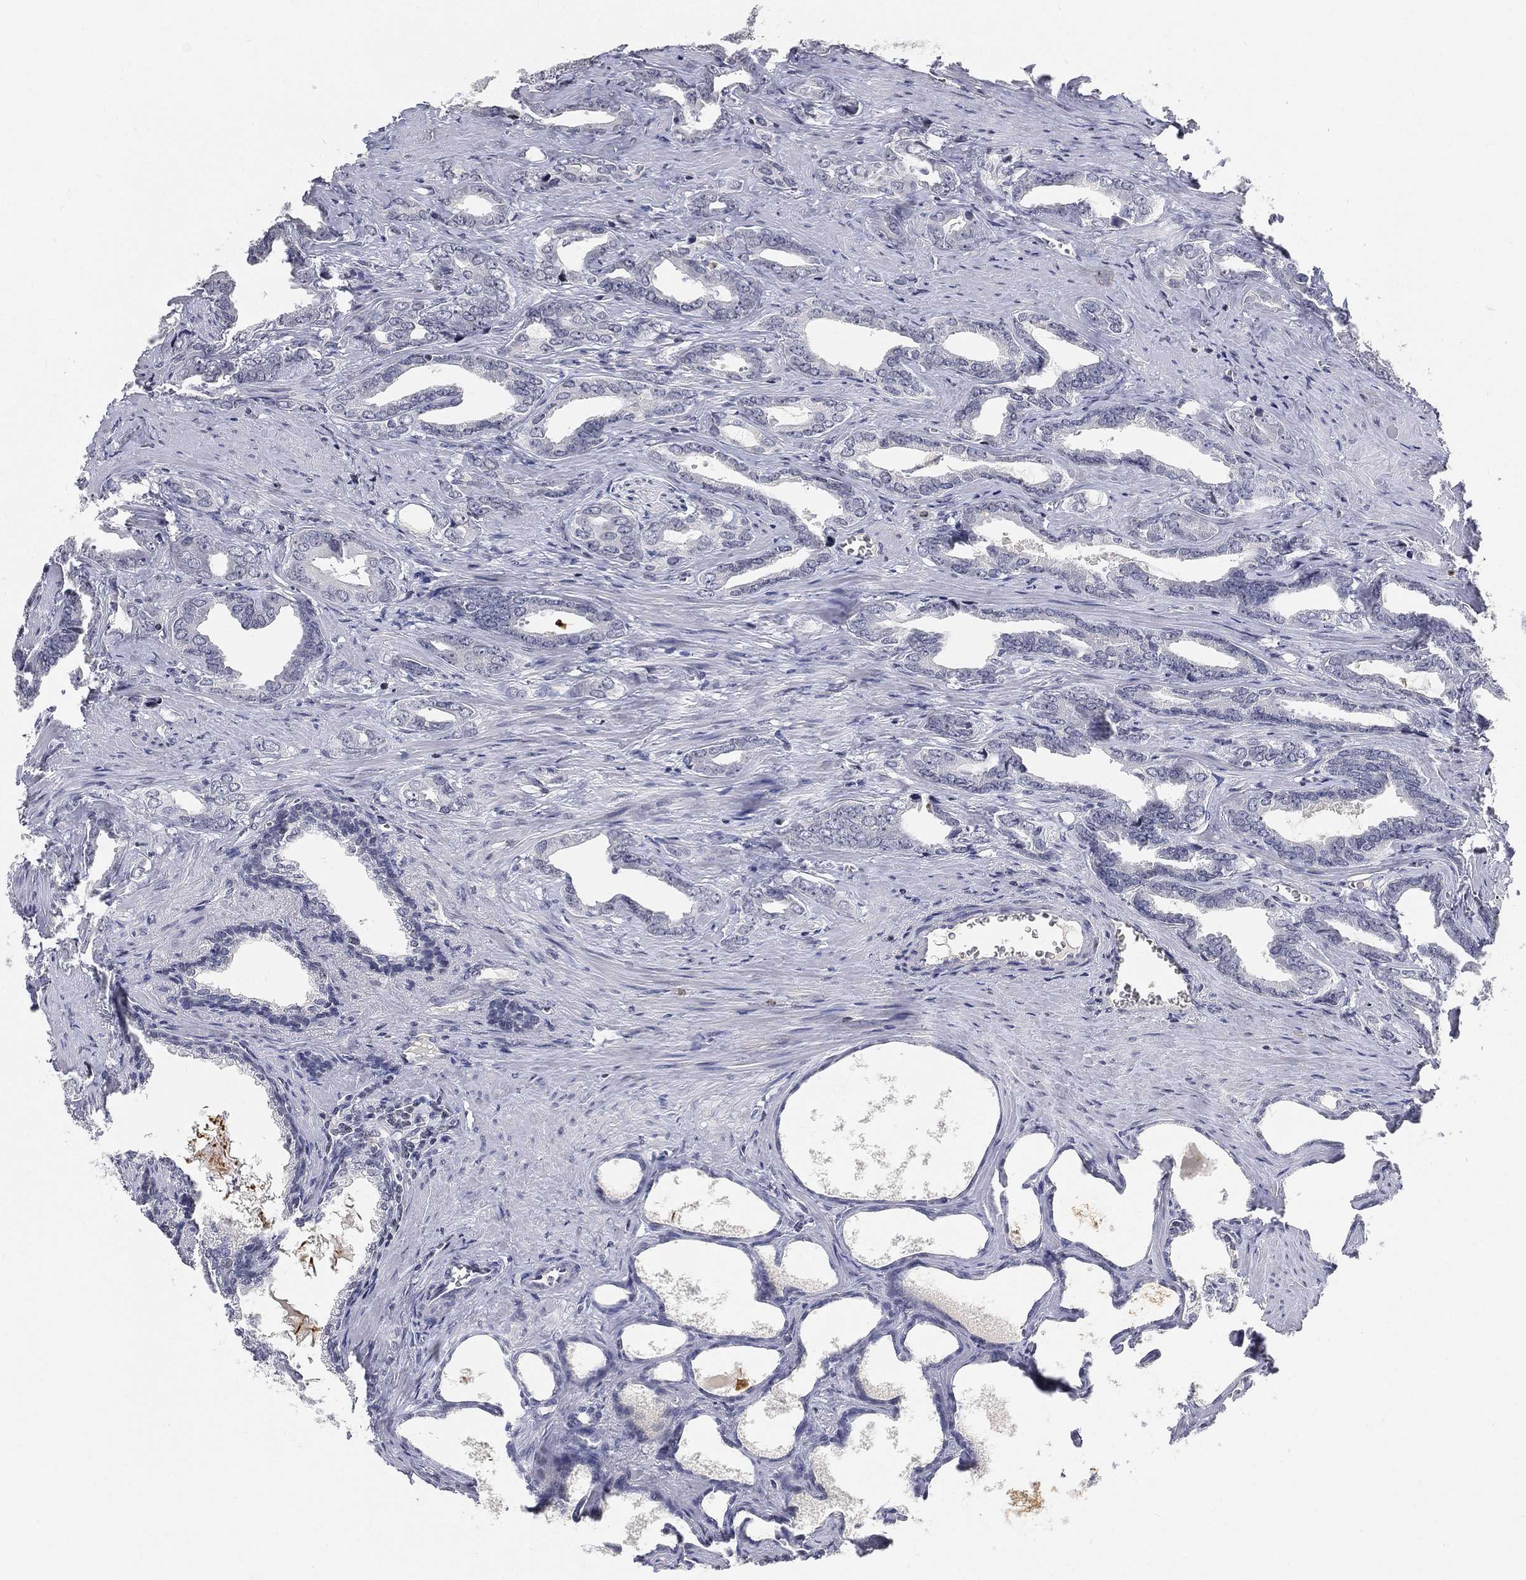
{"staining": {"intensity": "negative", "quantity": "none", "location": "none"}, "tissue": "prostate cancer", "cell_type": "Tumor cells", "image_type": "cancer", "snomed": [{"axis": "morphology", "description": "Adenocarcinoma, NOS"}, {"axis": "topography", "description": "Prostate"}], "caption": "This is a image of immunohistochemistry staining of prostate cancer (adenocarcinoma), which shows no staining in tumor cells.", "gene": "ARG1", "patient": {"sex": "male", "age": 66}}